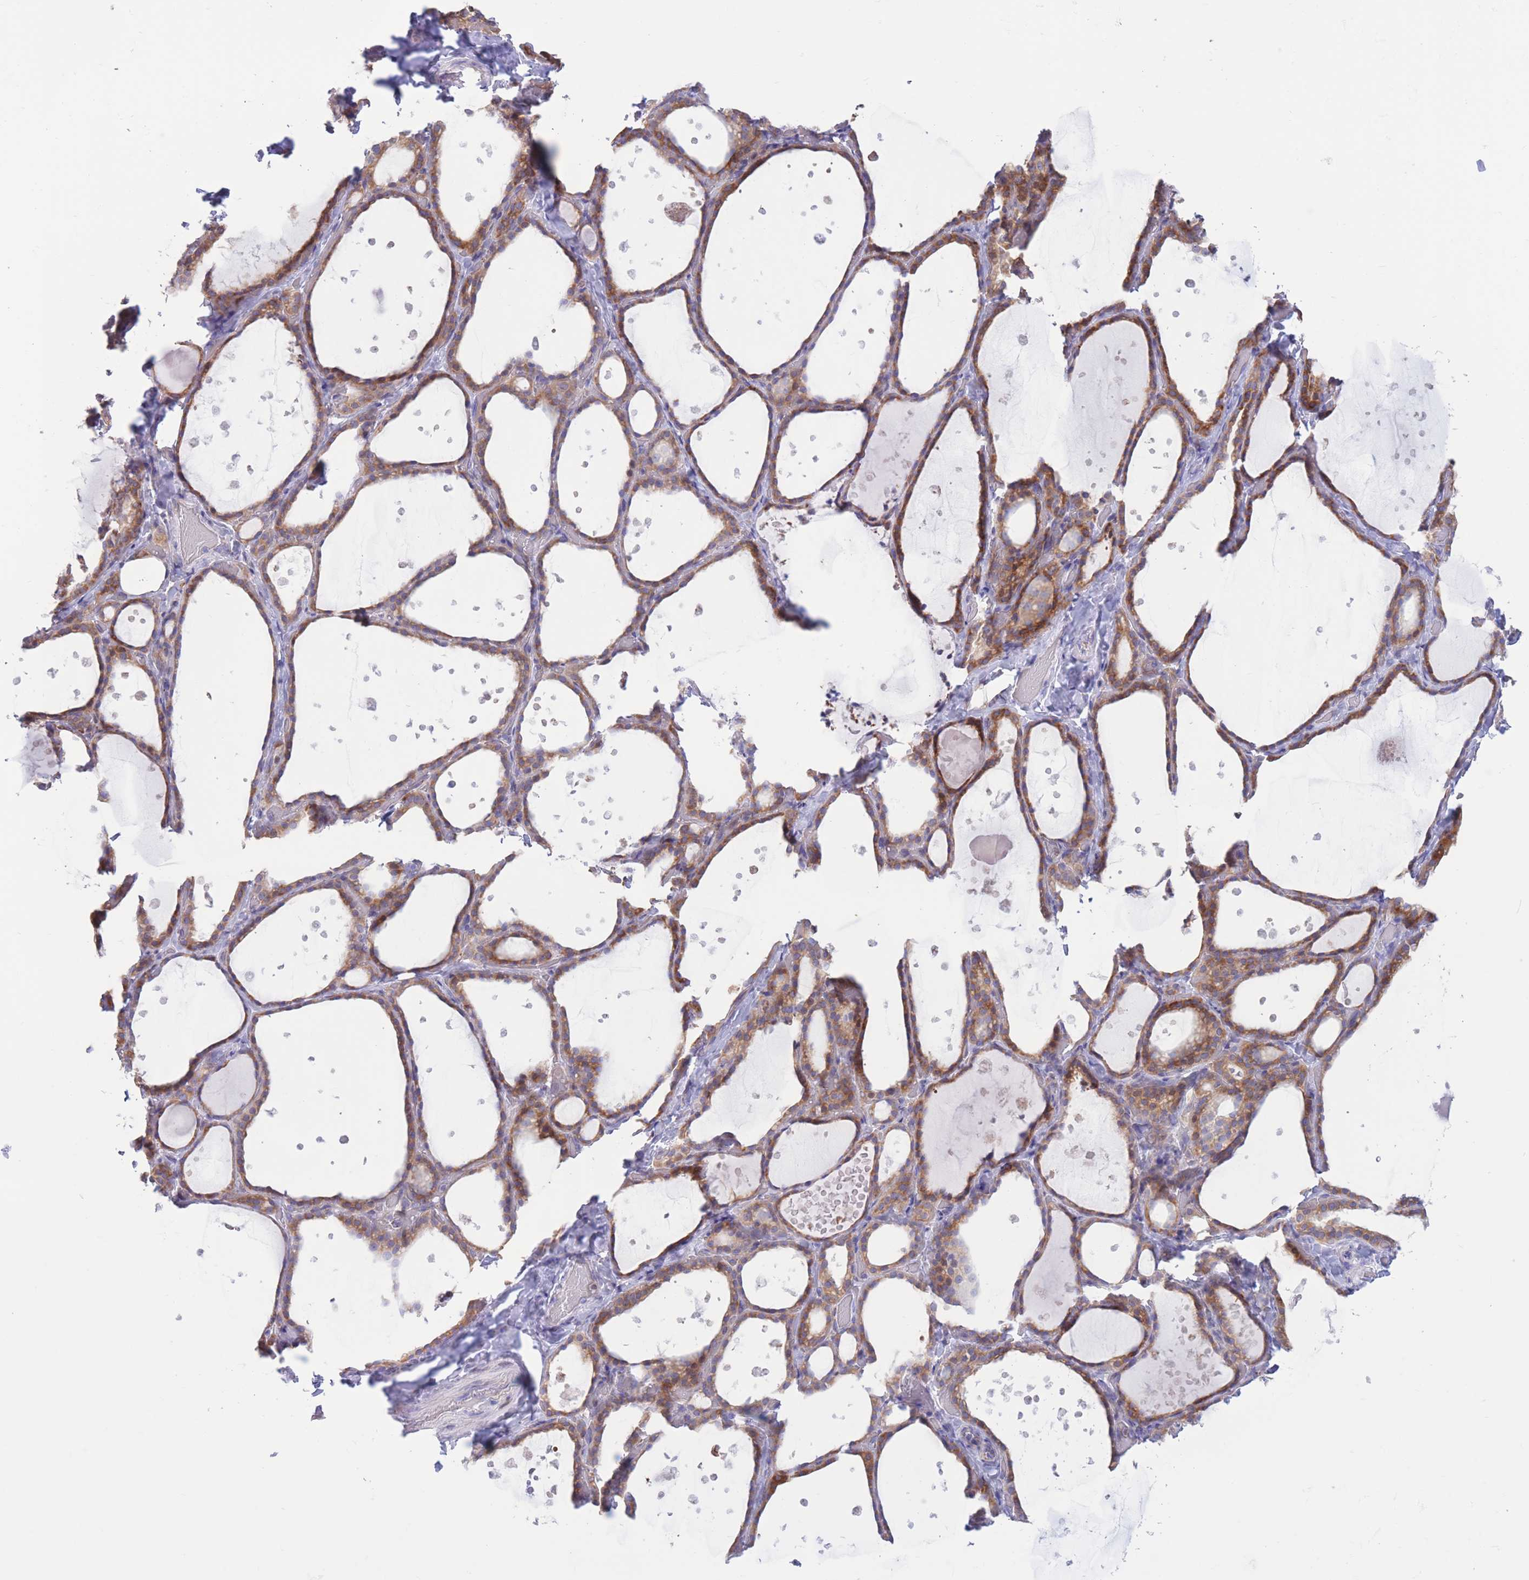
{"staining": {"intensity": "moderate", "quantity": "25%-75%", "location": "cytoplasmic/membranous"}, "tissue": "thyroid gland", "cell_type": "Glandular cells", "image_type": "normal", "snomed": [{"axis": "morphology", "description": "Normal tissue, NOS"}, {"axis": "topography", "description": "Thyroid gland"}], "caption": "Moderate cytoplasmic/membranous staining is seen in about 25%-75% of glandular cells in unremarkable thyroid gland.", "gene": "MYDGF", "patient": {"sex": "female", "age": 44}}